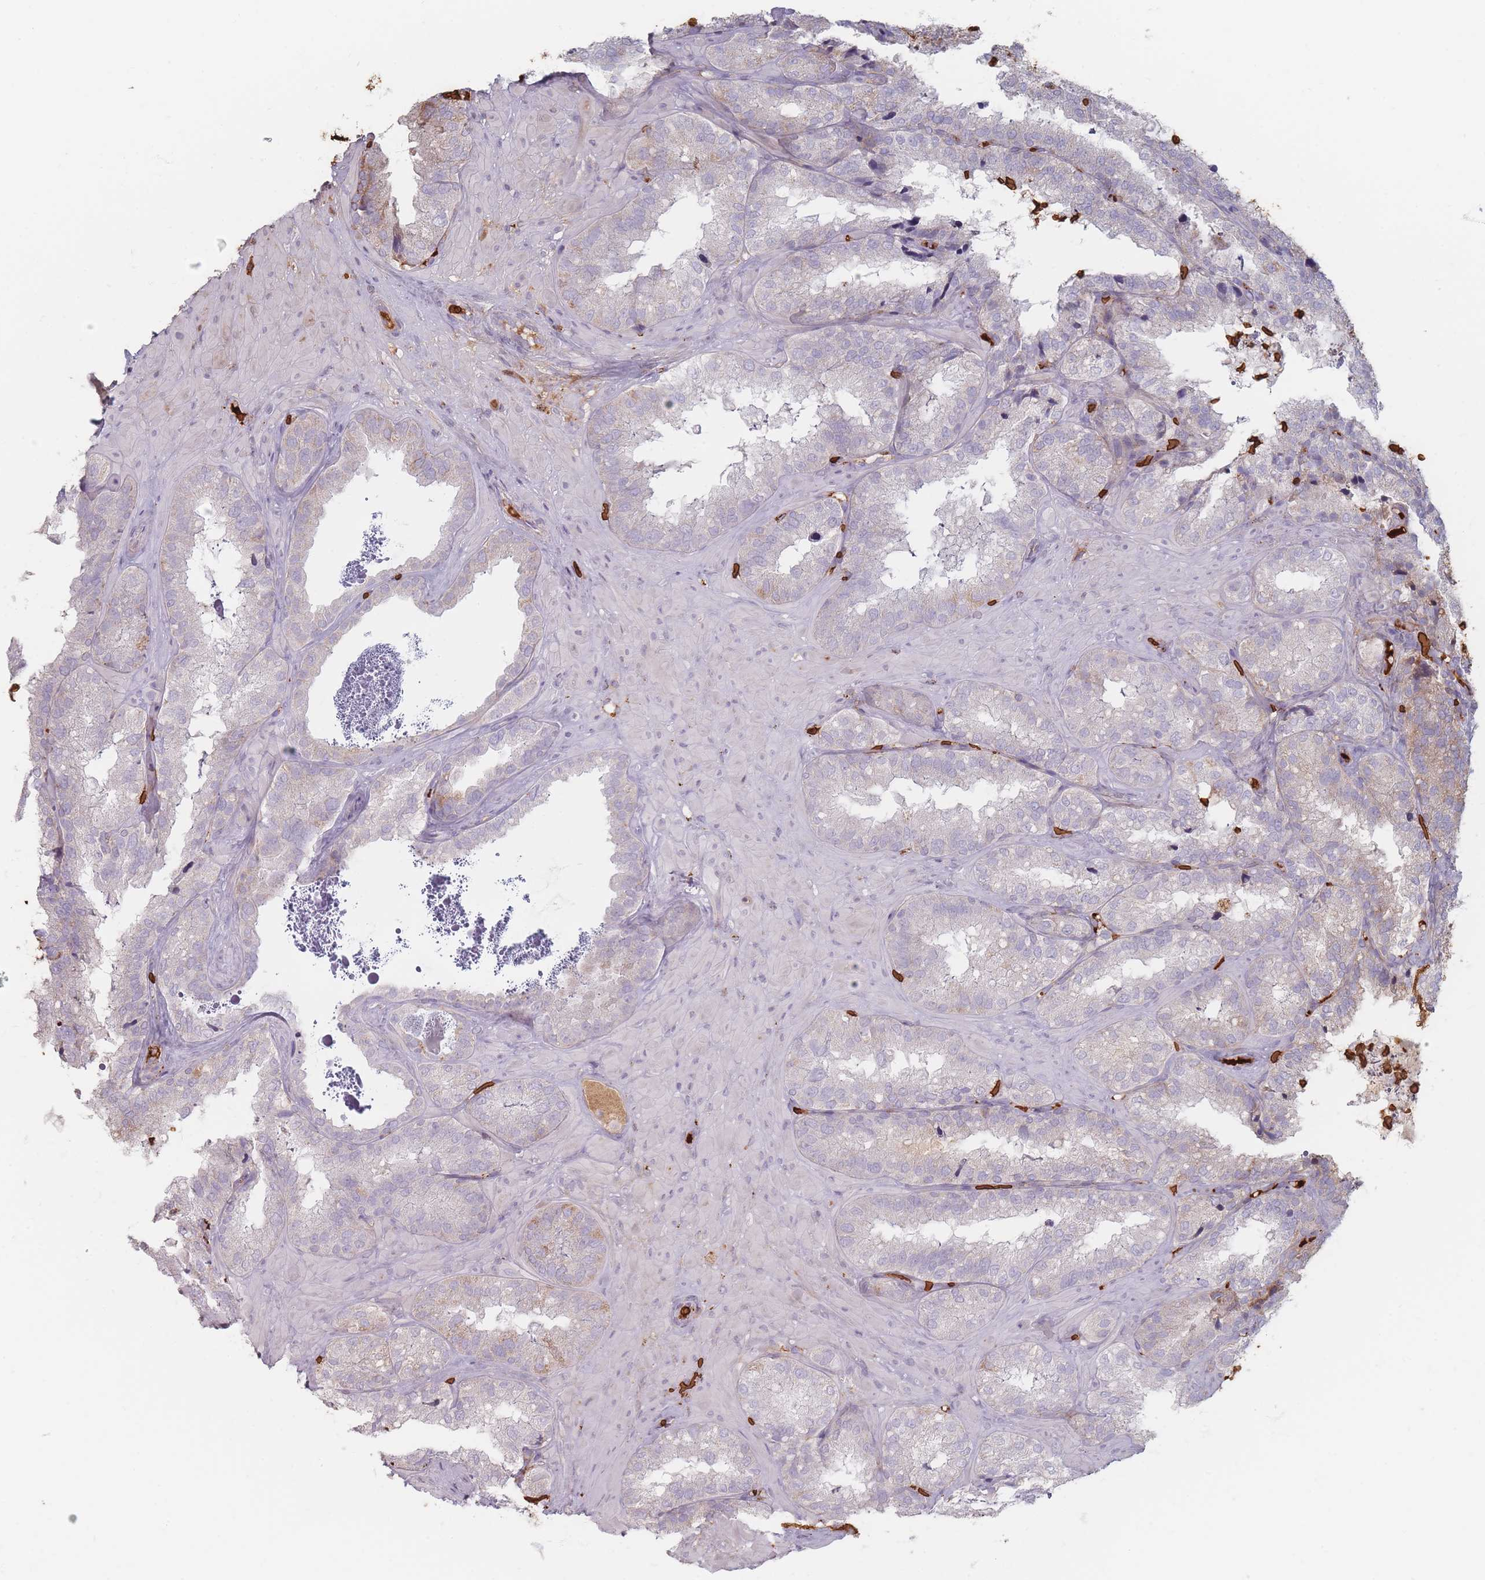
{"staining": {"intensity": "negative", "quantity": "none", "location": "none"}, "tissue": "seminal vesicle", "cell_type": "Glandular cells", "image_type": "normal", "snomed": [{"axis": "morphology", "description": "Normal tissue, NOS"}, {"axis": "topography", "description": "Seminal veicle"}], "caption": "DAB immunohistochemical staining of unremarkable seminal vesicle shows no significant staining in glandular cells.", "gene": "SLC2A6", "patient": {"sex": "male", "age": 58}}